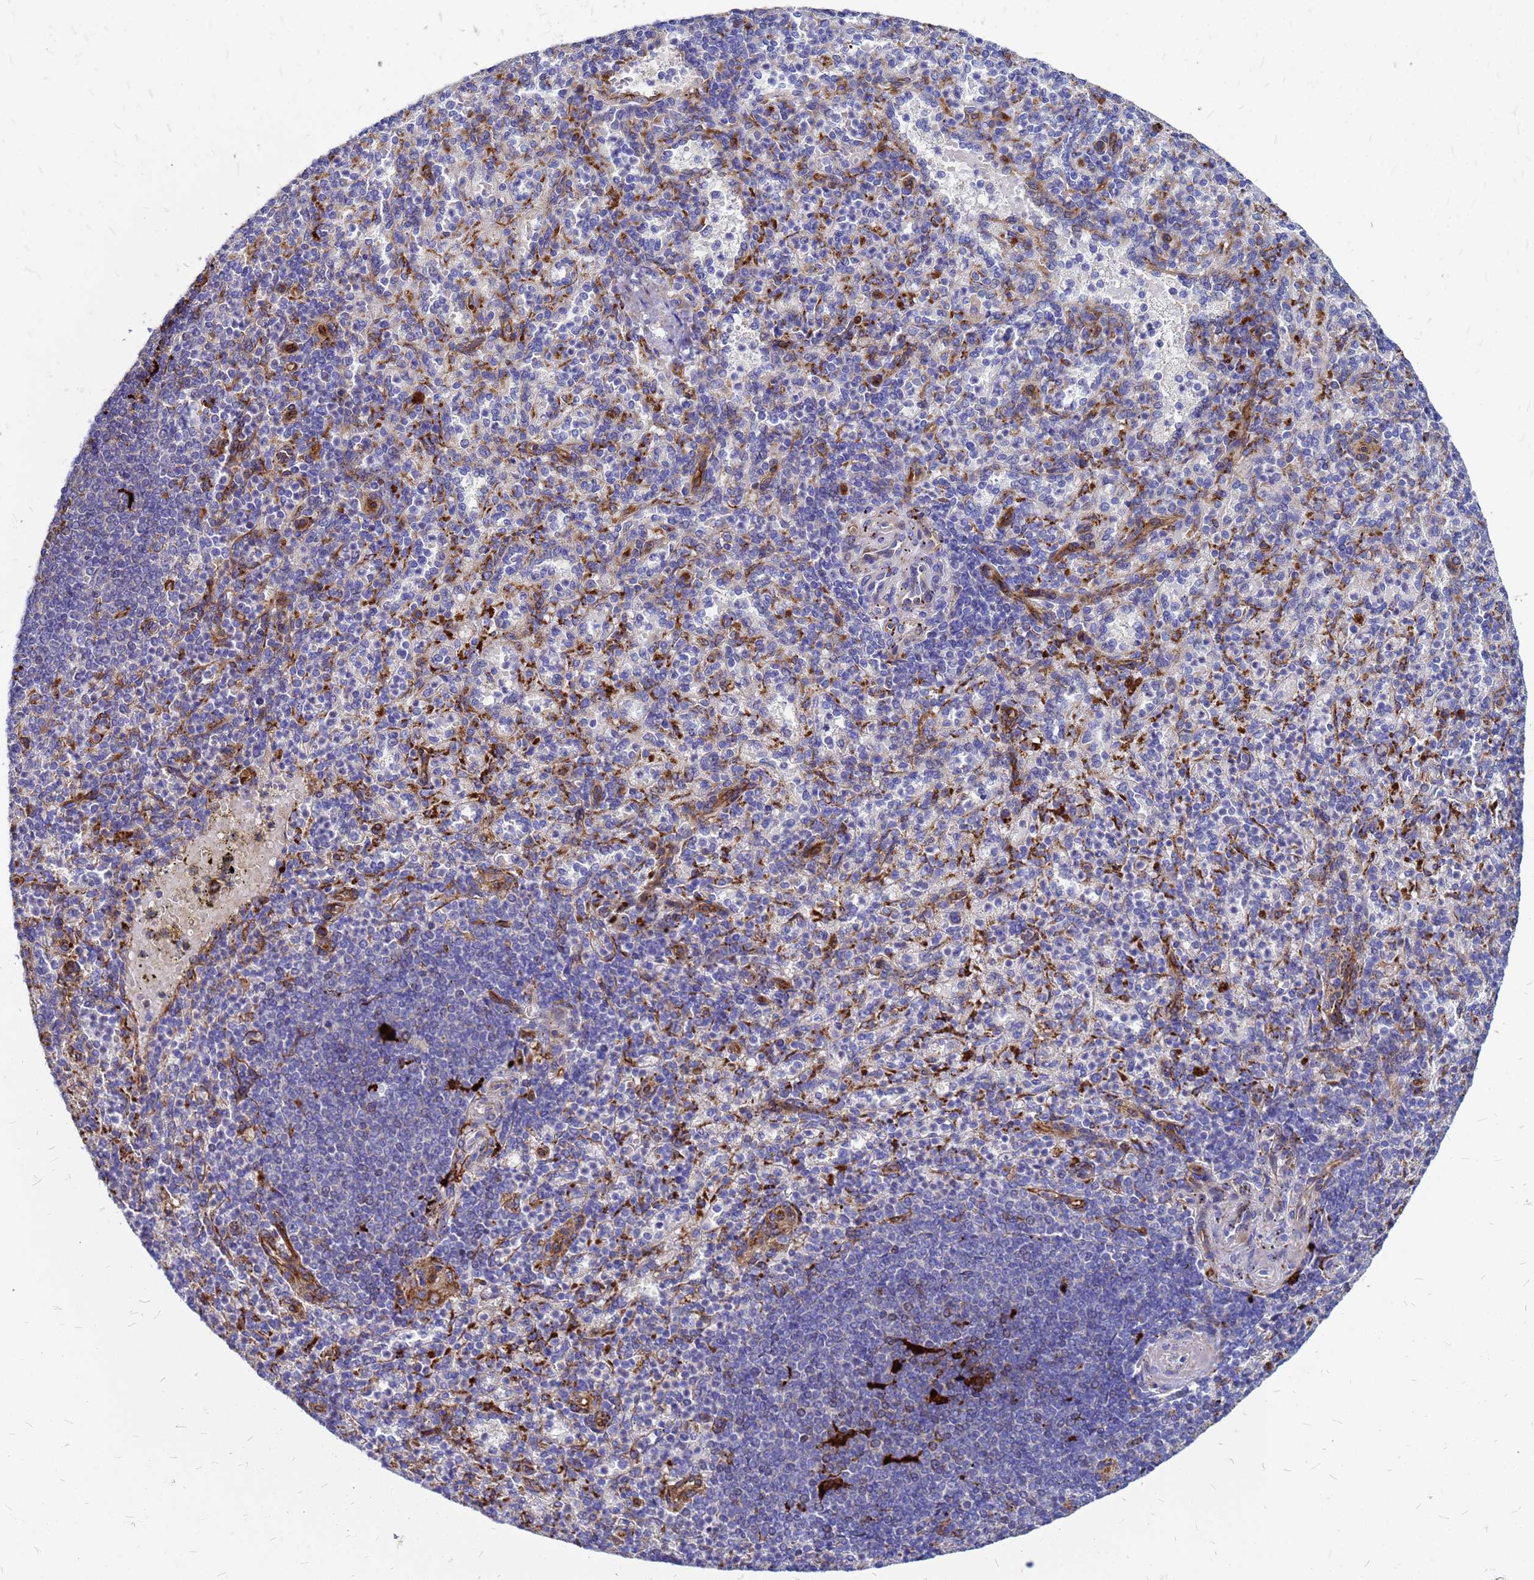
{"staining": {"intensity": "strong", "quantity": "<25%", "location": "cytoplasmic/membranous"}, "tissue": "spleen", "cell_type": "Cells in red pulp", "image_type": "normal", "snomed": [{"axis": "morphology", "description": "Normal tissue, NOS"}, {"axis": "topography", "description": "Spleen"}], "caption": "Immunohistochemical staining of benign human spleen reveals <25% levels of strong cytoplasmic/membranous protein expression in approximately <25% of cells in red pulp.", "gene": "NOSTRIN", "patient": {"sex": "female", "age": 74}}